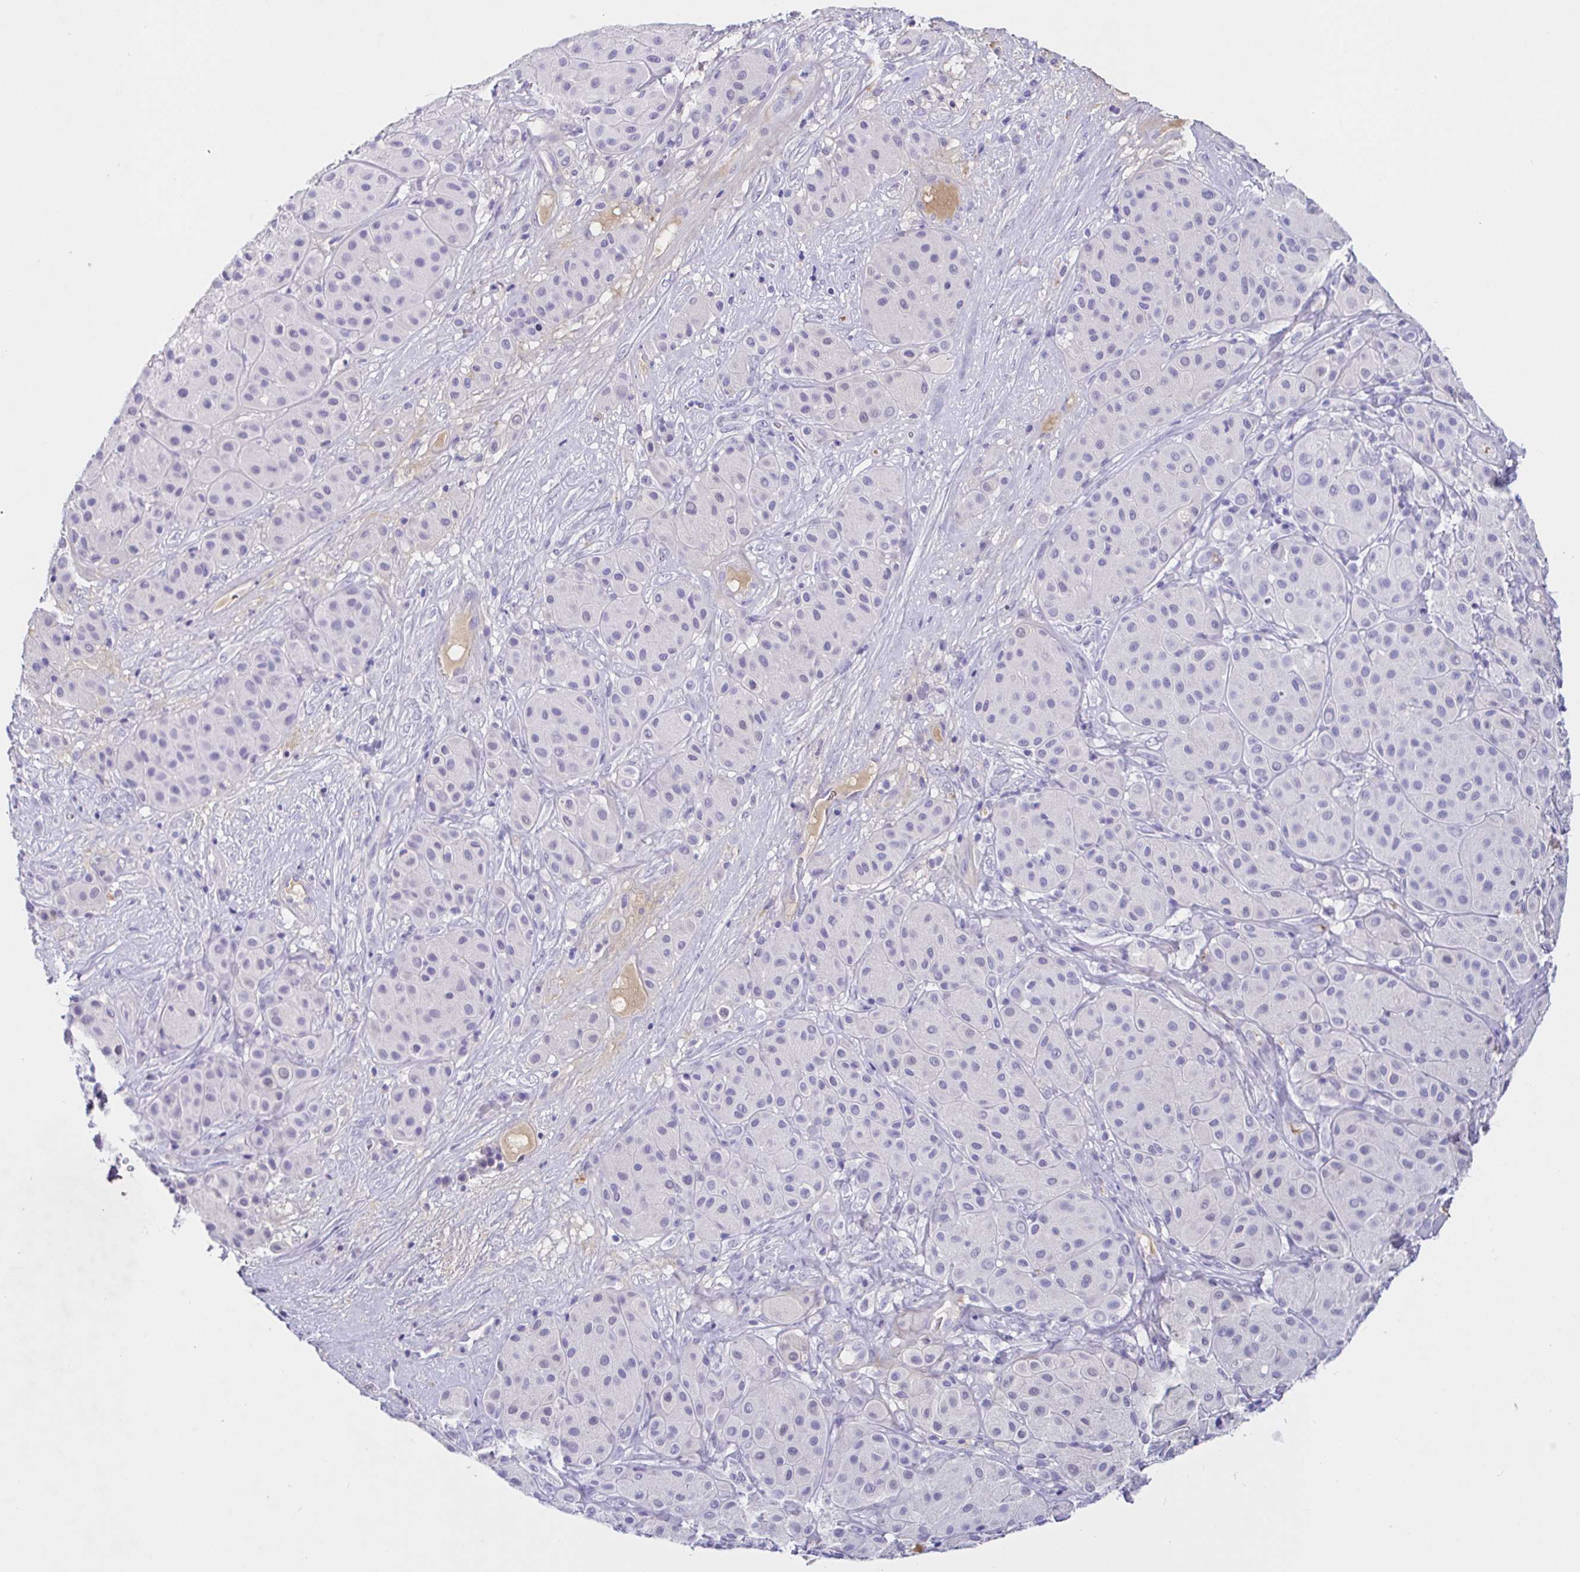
{"staining": {"intensity": "negative", "quantity": "none", "location": "none"}, "tissue": "melanoma", "cell_type": "Tumor cells", "image_type": "cancer", "snomed": [{"axis": "morphology", "description": "Malignant melanoma, Metastatic site"}, {"axis": "topography", "description": "Smooth muscle"}], "caption": "Photomicrograph shows no protein positivity in tumor cells of malignant melanoma (metastatic site) tissue. (DAB IHC visualized using brightfield microscopy, high magnification).", "gene": "SAA4", "patient": {"sex": "male", "age": 41}}